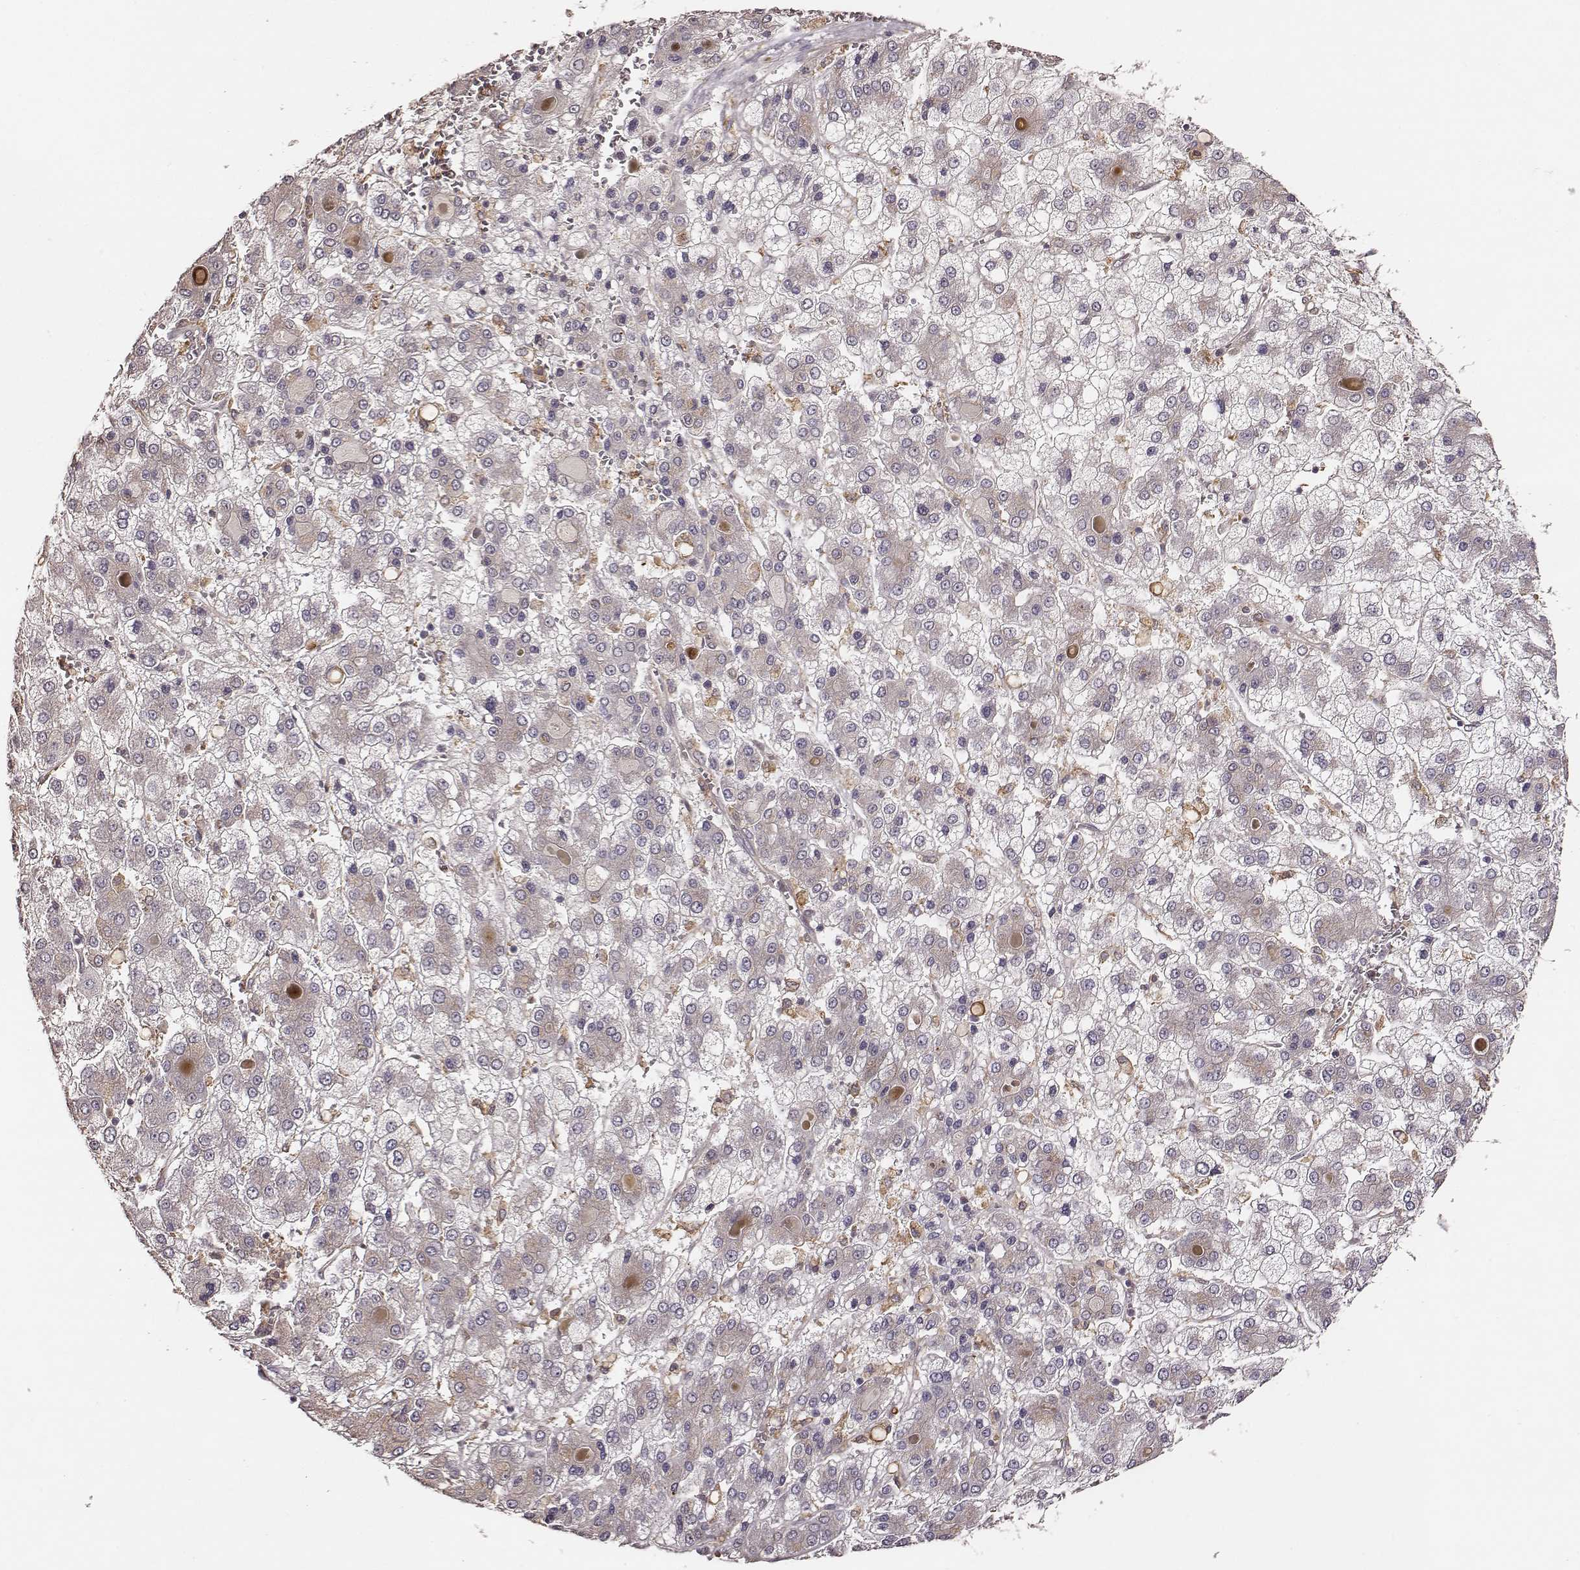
{"staining": {"intensity": "negative", "quantity": "none", "location": "none"}, "tissue": "liver cancer", "cell_type": "Tumor cells", "image_type": "cancer", "snomed": [{"axis": "morphology", "description": "Carcinoma, Hepatocellular, NOS"}, {"axis": "topography", "description": "Liver"}], "caption": "High power microscopy histopathology image of an immunohistochemistry image of liver hepatocellular carcinoma, revealing no significant staining in tumor cells.", "gene": "VPS26A", "patient": {"sex": "male", "age": 73}}